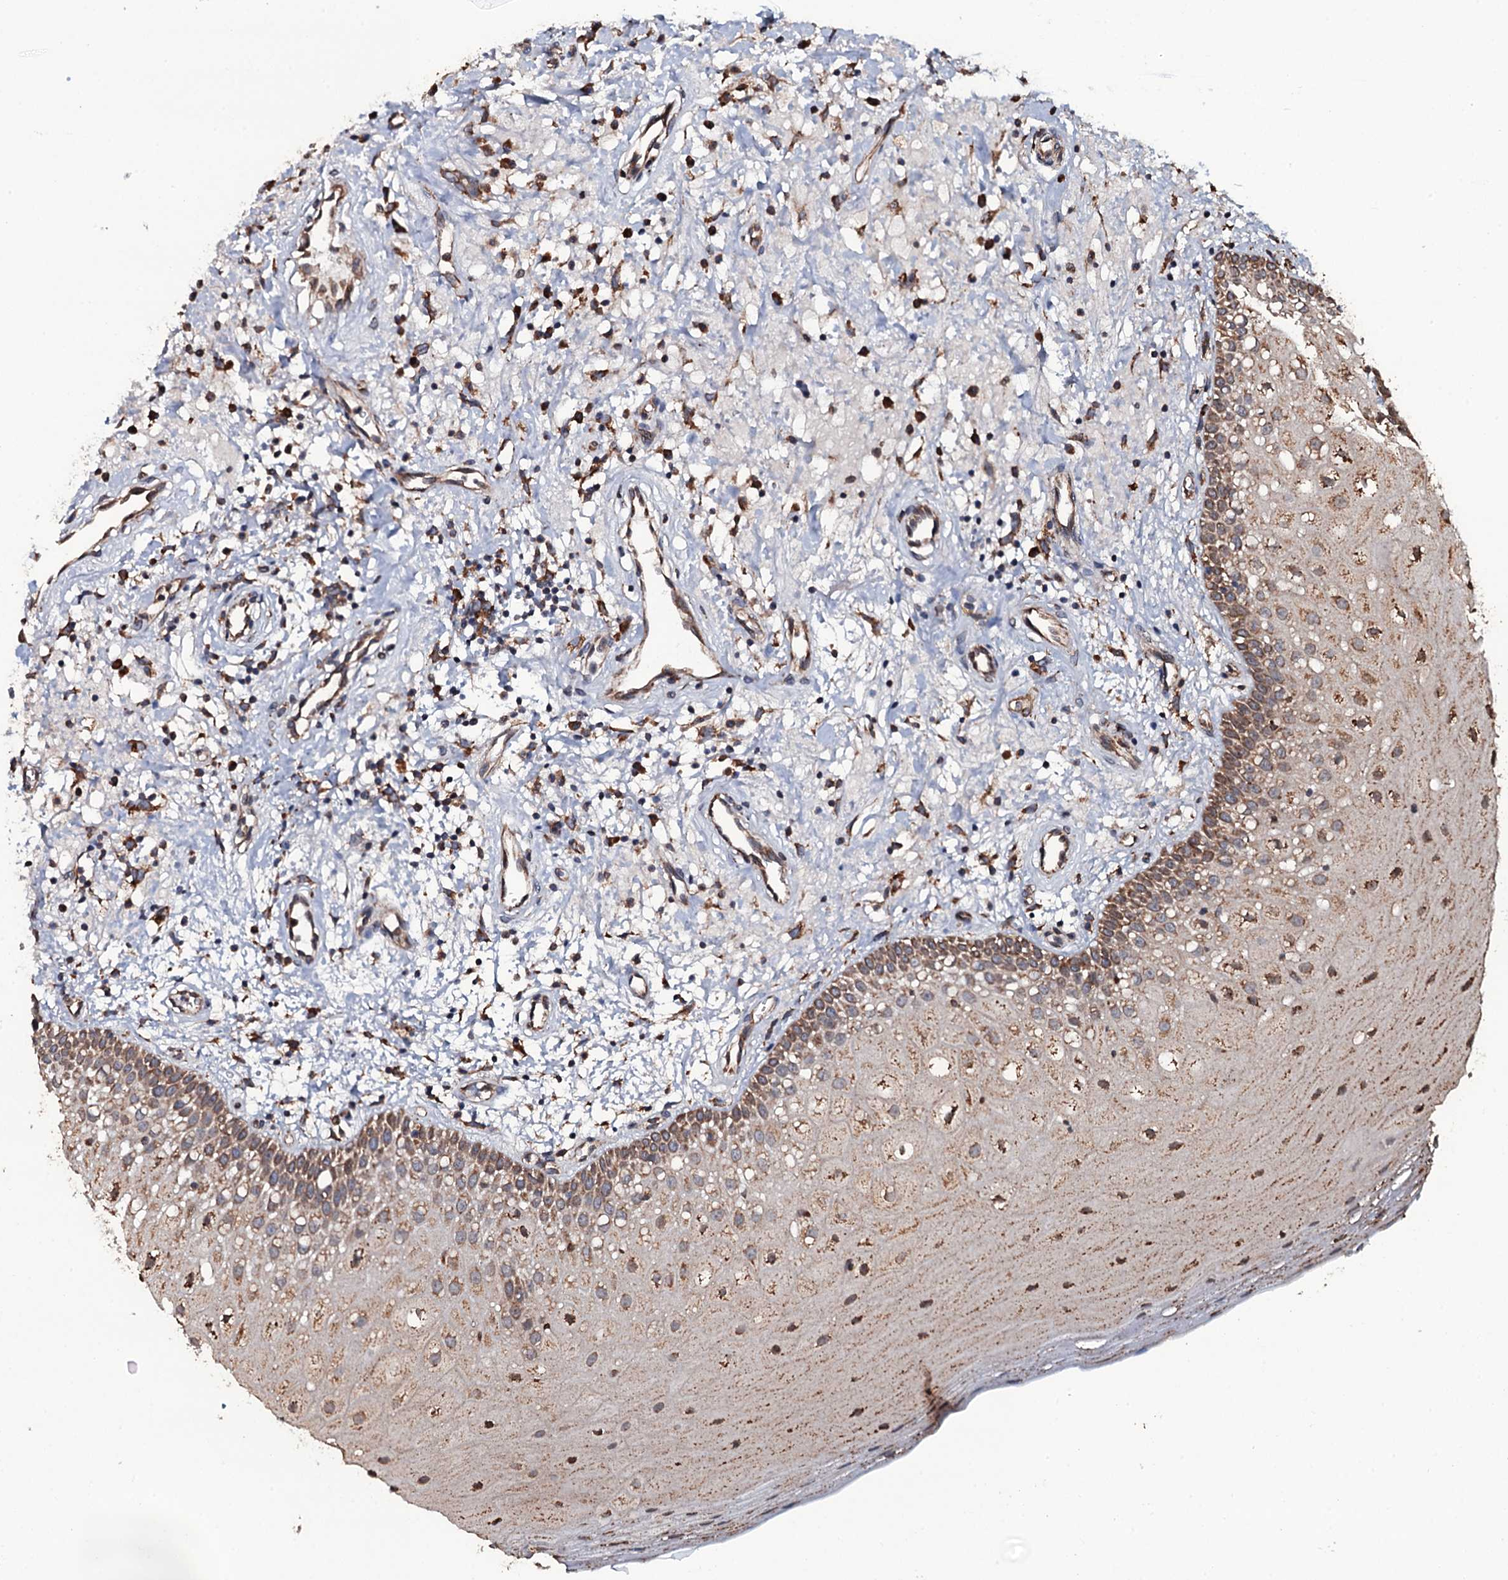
{"staining": {"intensity": "moderate", "quantity": ">75%", "location": "cytoplasmic/membranous"}, "tissue": "oral mucosa", "cell_type": "Squamous epithelial cells", "image_type": "normal", "snomed": [{"axis": "morphology", "description": "Normal tissue, NOS"}, {"axis": "topography", "description": "Oral tissue"}], "caption": "Immunohistochemical staining of normal human oral mucosa exhibits moderate cytoplasmic/membranous protein staining in about >75% of squamous epithelial cells. (DAB (3,3'-diaminobenzidine) IHC with brightfield microscopy, high magnification).", "gene": "RAB12", "patient": {"sex": "male", "age": 74}}